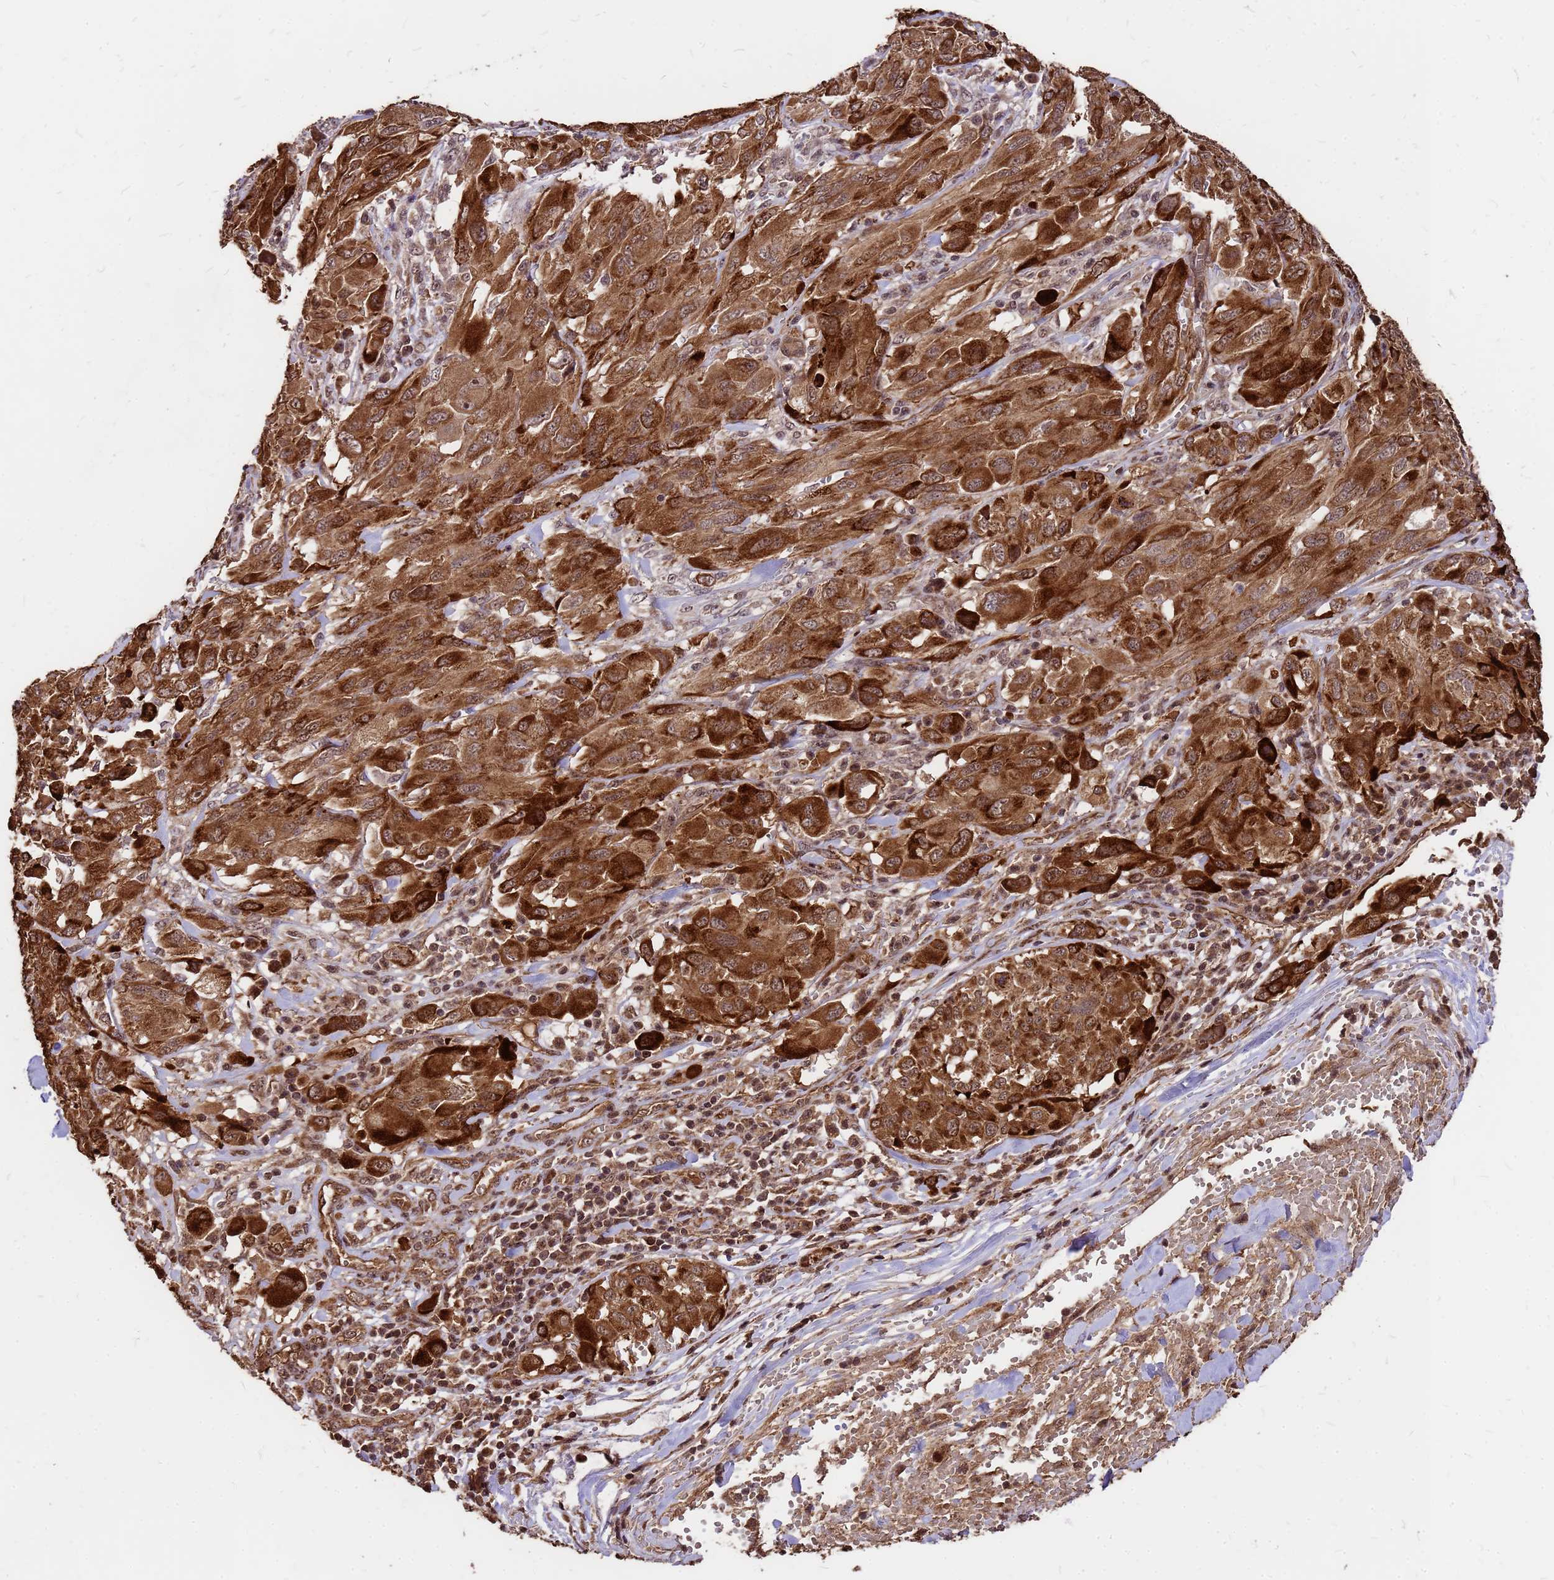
{"staining": {"intensity": "strong", "quantity": ">75%", "location": "cytoplasmic/membranous,nuclear"}, "tissue": "melanoma", "cell_type": "Tumor cells", "image_type": "cancer", "snomed": [{"axis": "morphology", "description": "Malignant melanoma, NOS"}, {"axis": "topography", "description": "Skin"}], "caption": "Protein expression analysis of malignant melanoma exhibits strong cytoplasmic/membranous and nuclear staining in about >75% of tumor cells.", "gene": "GPATCH8", "patient": {"sex": "female", "age": 91}}